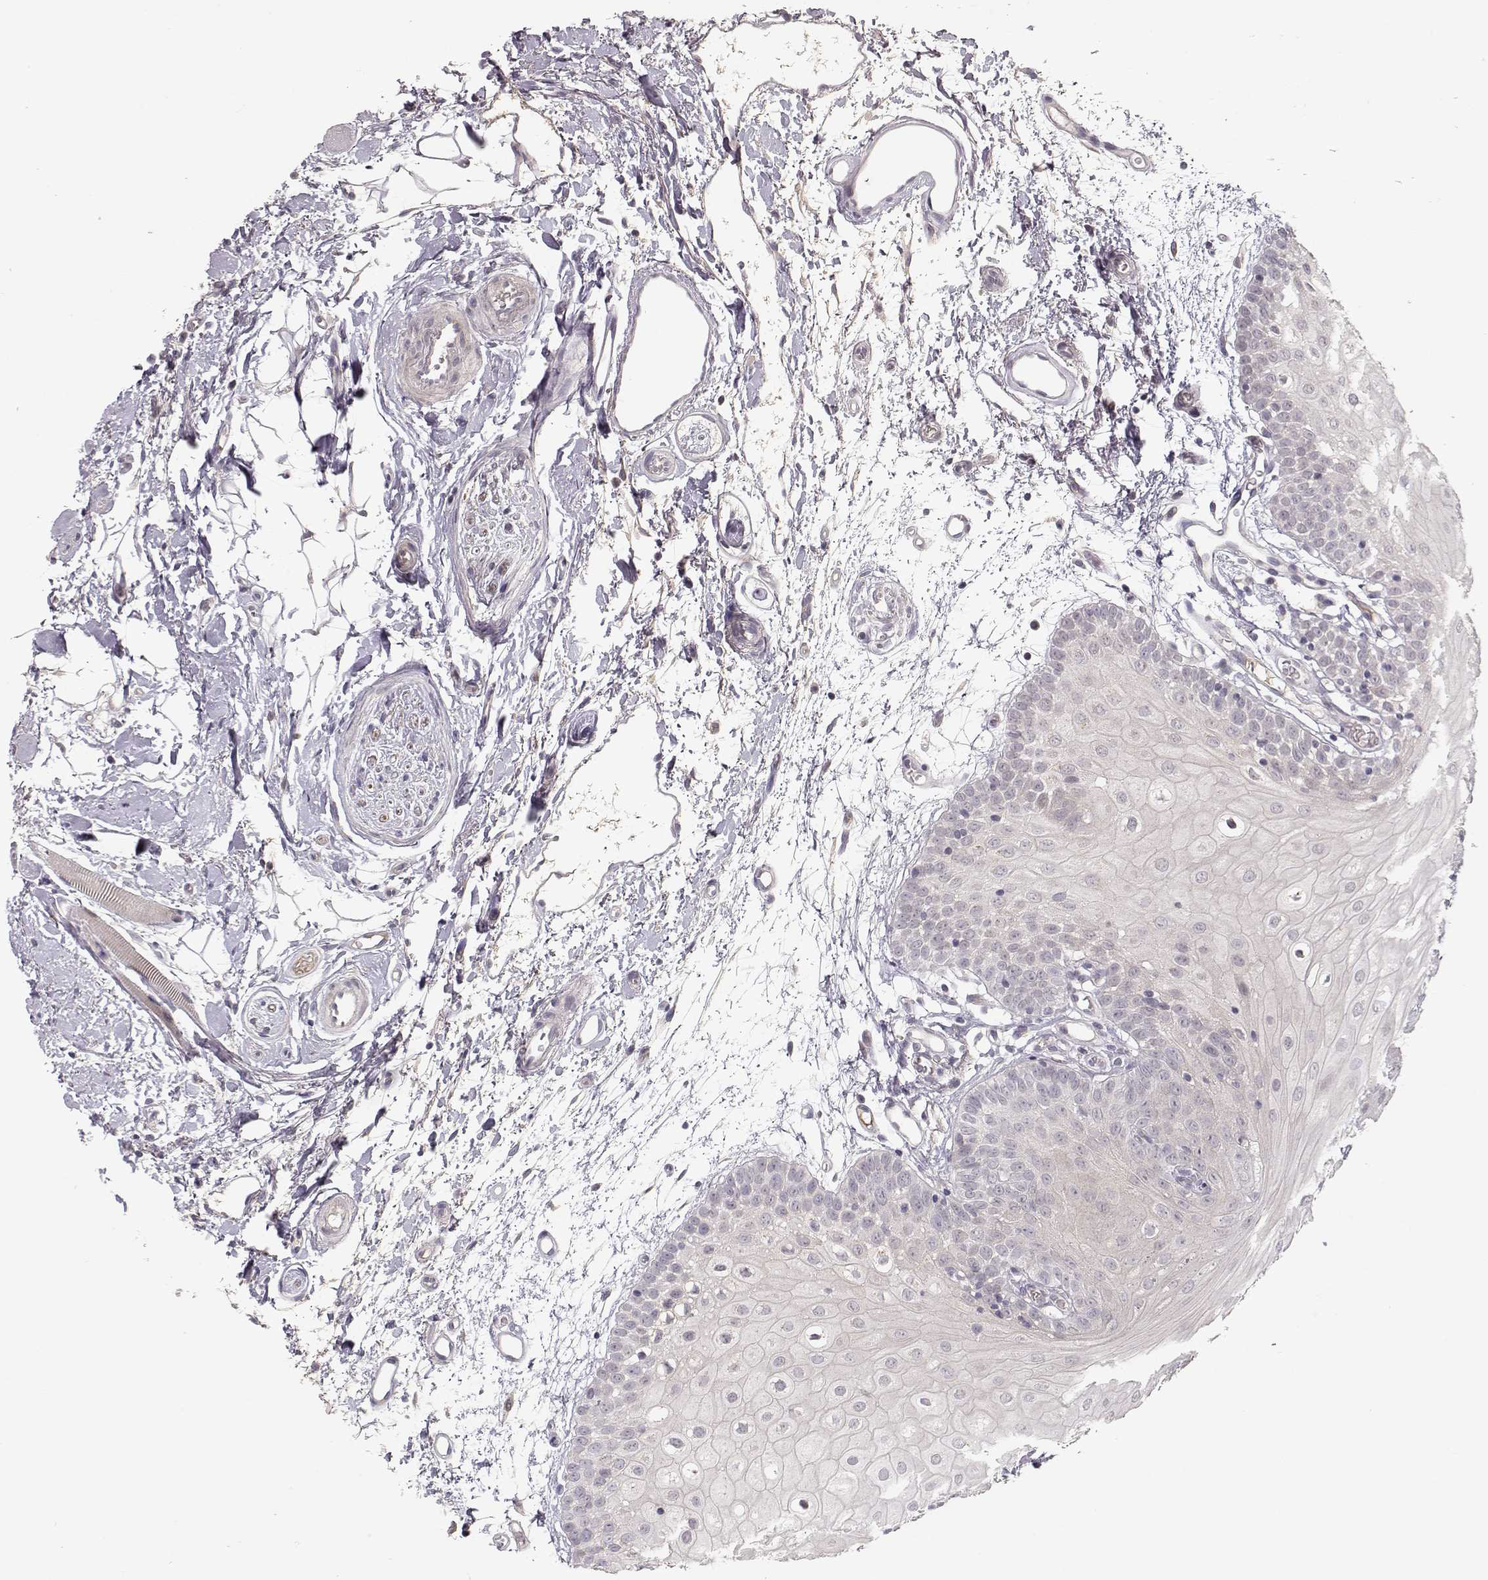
{"staining": {"intensity": "negative", "quantity": "none", "location": "none"}, "tissue": "oral mucosa", "cell_type": "Squamous epithelial cells", "image_type": "normal", "snomed": [{"axis": "morphology", "description": "Normal tissue, NOS"}, {"axis": "morphology", "description": "Squamous cell carcinoma, NOS"}, {"axis": "topography", "description": "Oral tissue"}, {"axis": "topography", "description": "Head-Neck"}], "caption": "Histopathology image shows no significant protein expression in squamous epithelial cells of benign oral mucosa.", "gene": "PNMT", "patient": {"sex": "female", "age": 75}}